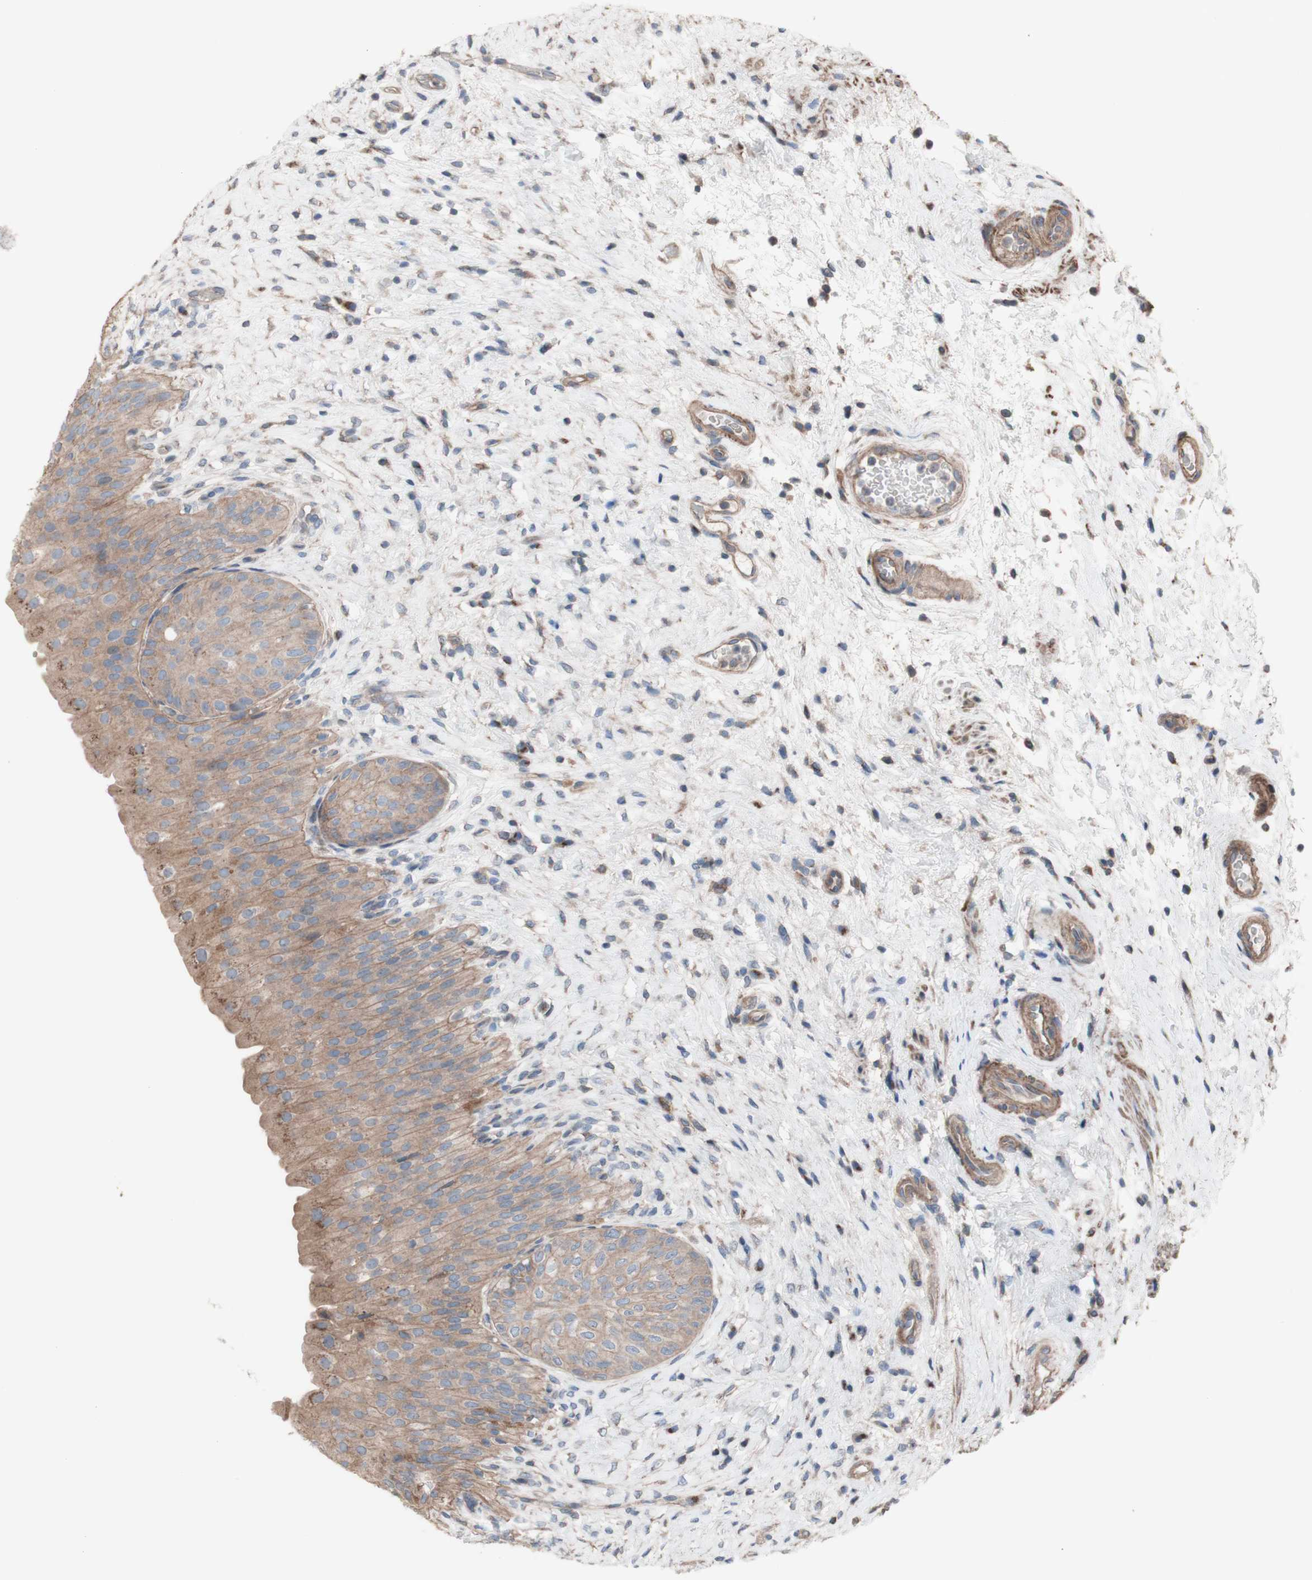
{"staining": {"intensity": "moderate", "quantity": ">75%", "location": "cytoplasmic/membranous"}, "tissue": "urinary bladder", "cell_type": "Urothelial cells", "image_type": "normal", "snomed": [{"axis": "morphology", "description": "Normal tissue, NOS"}, {"axis": "morphology", "description": "Urothelial carcinoma, High grade"}, {"axis": "topography", "description": "Urinary bladder"}], "caption": "Protein expression analysis of normal human urinary bladder reveals moderate cytoplasmic/membranous staining in approximately >75% of urothelial cells. (DAB (3,3'-diaminobenzidine) IHC, brown staining for protein, blue staining for nuclei).", "gene": "COPB1", "patient": {"sex": "male", "age": 46}}